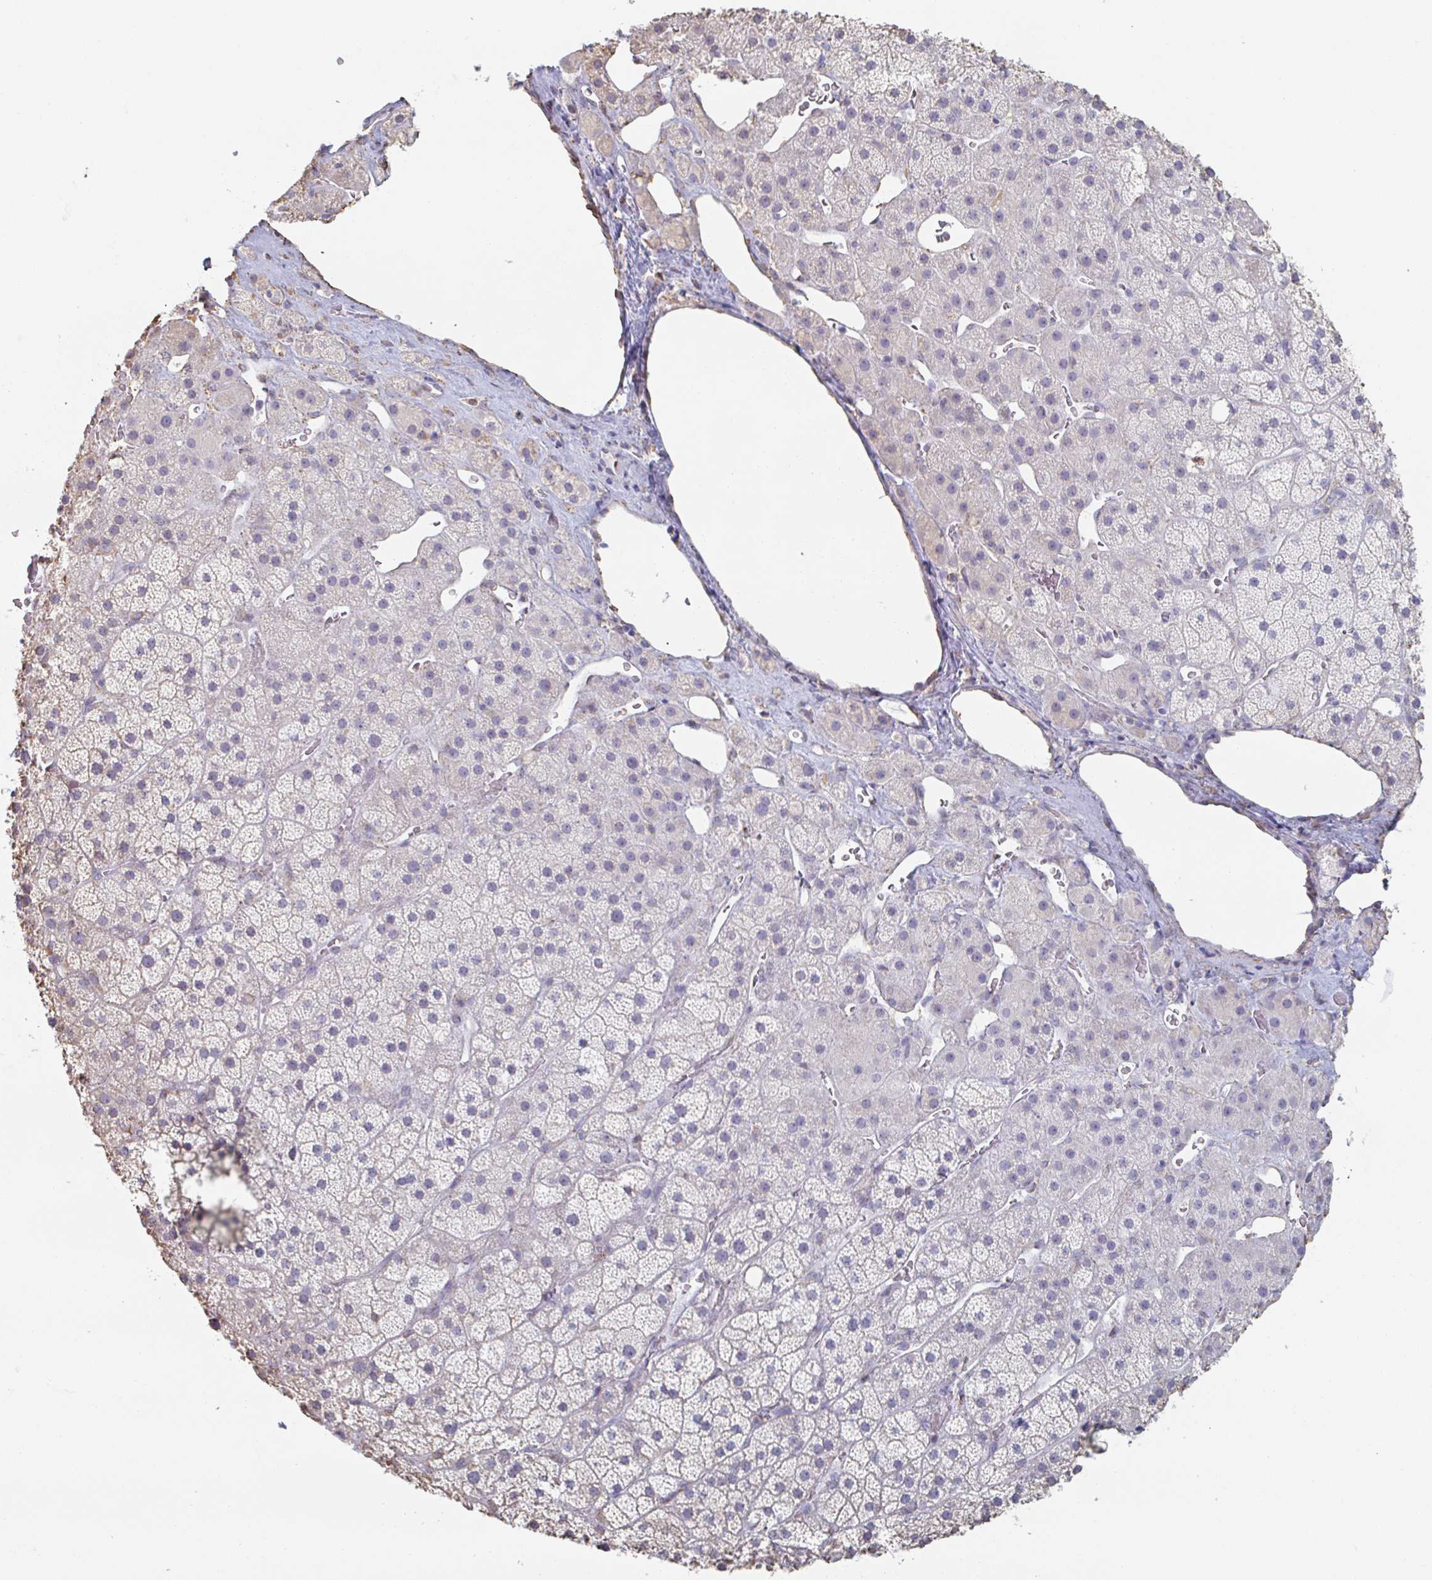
{"staining": {"intensity": "weak", "quantity": "<25%", "location": "cytoplasmic/membranous"}, "tissue": "adrenal gland", "cell_type": "Glandular cells", "image_type": "normal", "snomed": [{"axis": "morphology", "description": "Normal tissue, NOS"}, {"axis": "topography", "description": "Adrenal gland"}], "caption": "Protein analysis of benign adrenal gland reveals no significant positivity in glandular cells.", "gene": "RAB5IF", "patient": {"sex": "male", "age": 57}}